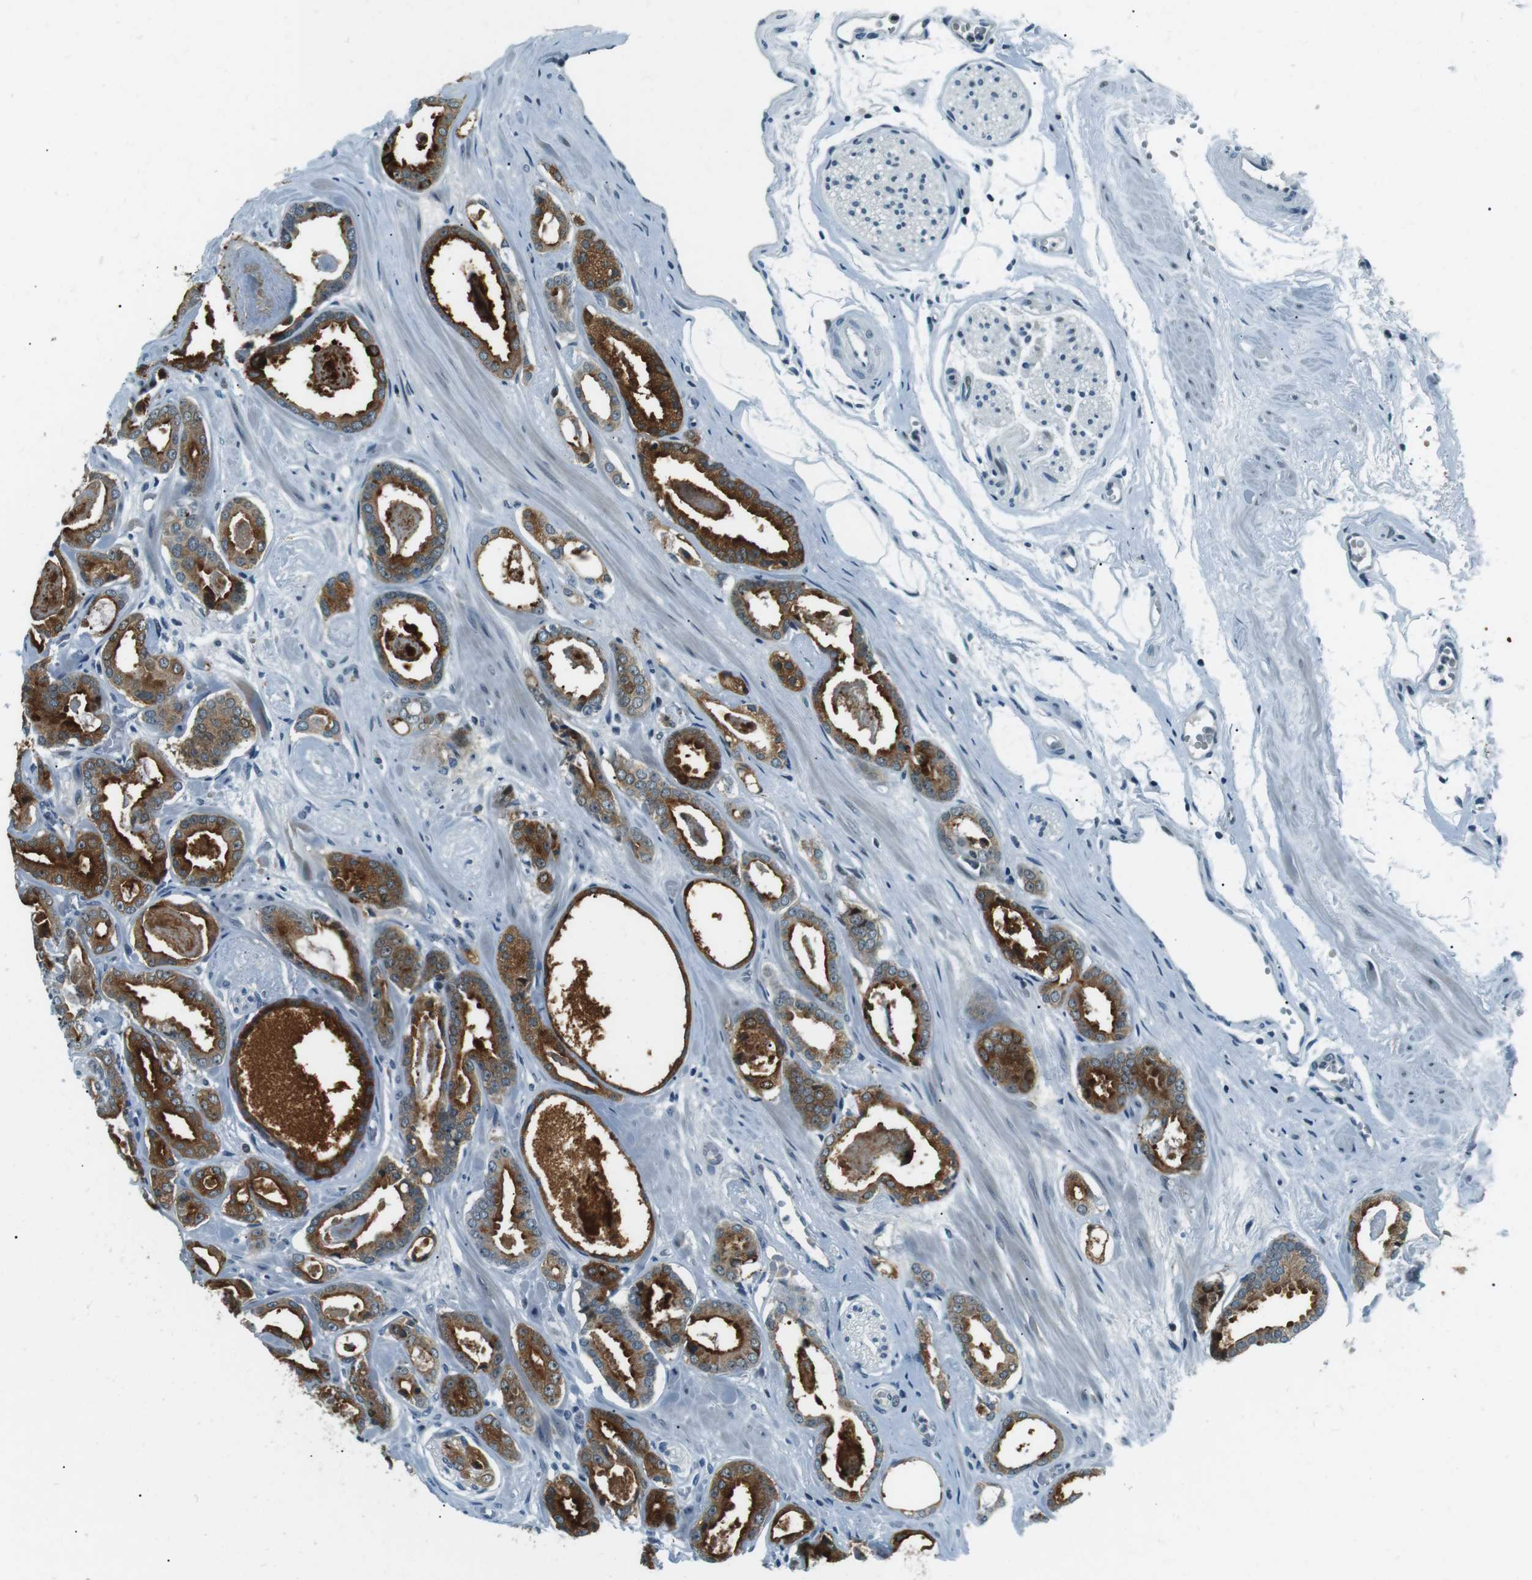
{"staining": {"intensity": "strong", "quantity": ">75%", "location": "cytoplasmic/membranous"}, "tissue": "prostate cancer", "cell_type": "Tumor cells", "image_type": "cancer", "snomed": [{"axis": "morphology", "description": "Adenocarcinoma, Low grade"}, {"axis": "topography", "description": "Prostate"}], "caption": "Immunohistochemical staining of low-grade adenocarcinoma (prostate) displays strong cytoplasmic/membranous protein expression in approximately >75% of tumor cells.", "gene": "PJA1", "patient": {"sex": "male", "age": 53}}